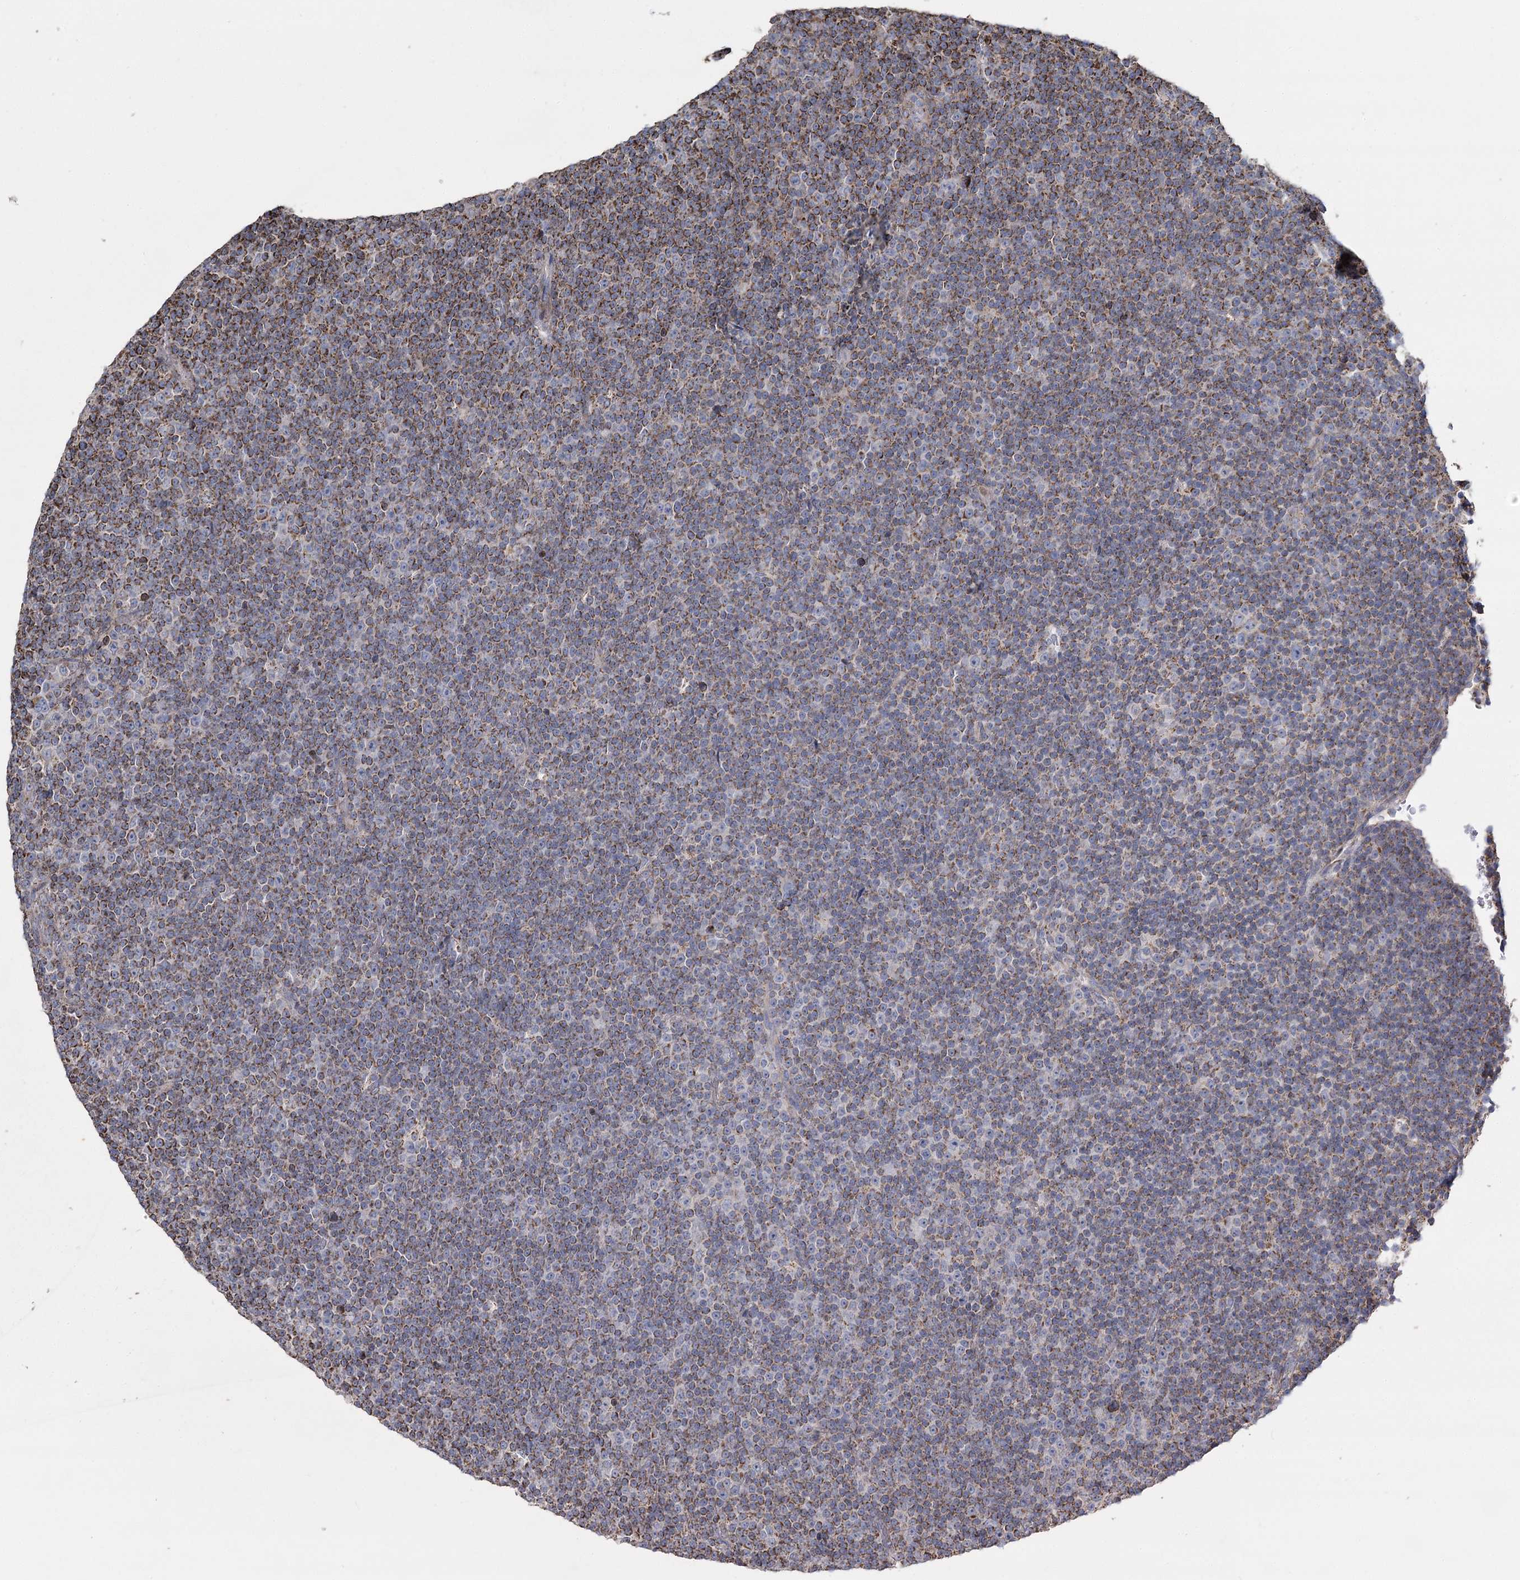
{"staining": {"intensity": "strong", "quantity": "25%-75%", "location": "cytoplasmic/membranous"}, "tissue": "lymphoma", "cell_type": "Tumor cells", "image_type": "cancer", "snomed": [{"axis": "morphology", "description": "Malignant lymphoma, non-Hodgkin's type, Low grade"}, {"axis": "topography", "description": "Lymph node"}], "caption": "Immunohistochemistry (IHC) histopathology image of neoplastic tissue: malignant lymphoma, non-Hodgkin's type (low-grade) stained using immunohistochemistry (IHC) shows high levels of strong protein expression localized specifically in the cytoplasmic/membranous of tumor cells, appearing as a cytoplasmic/membranous brown color.", "gene": "RANBP3L", "patient": {"sex": "female", "age": 67}}